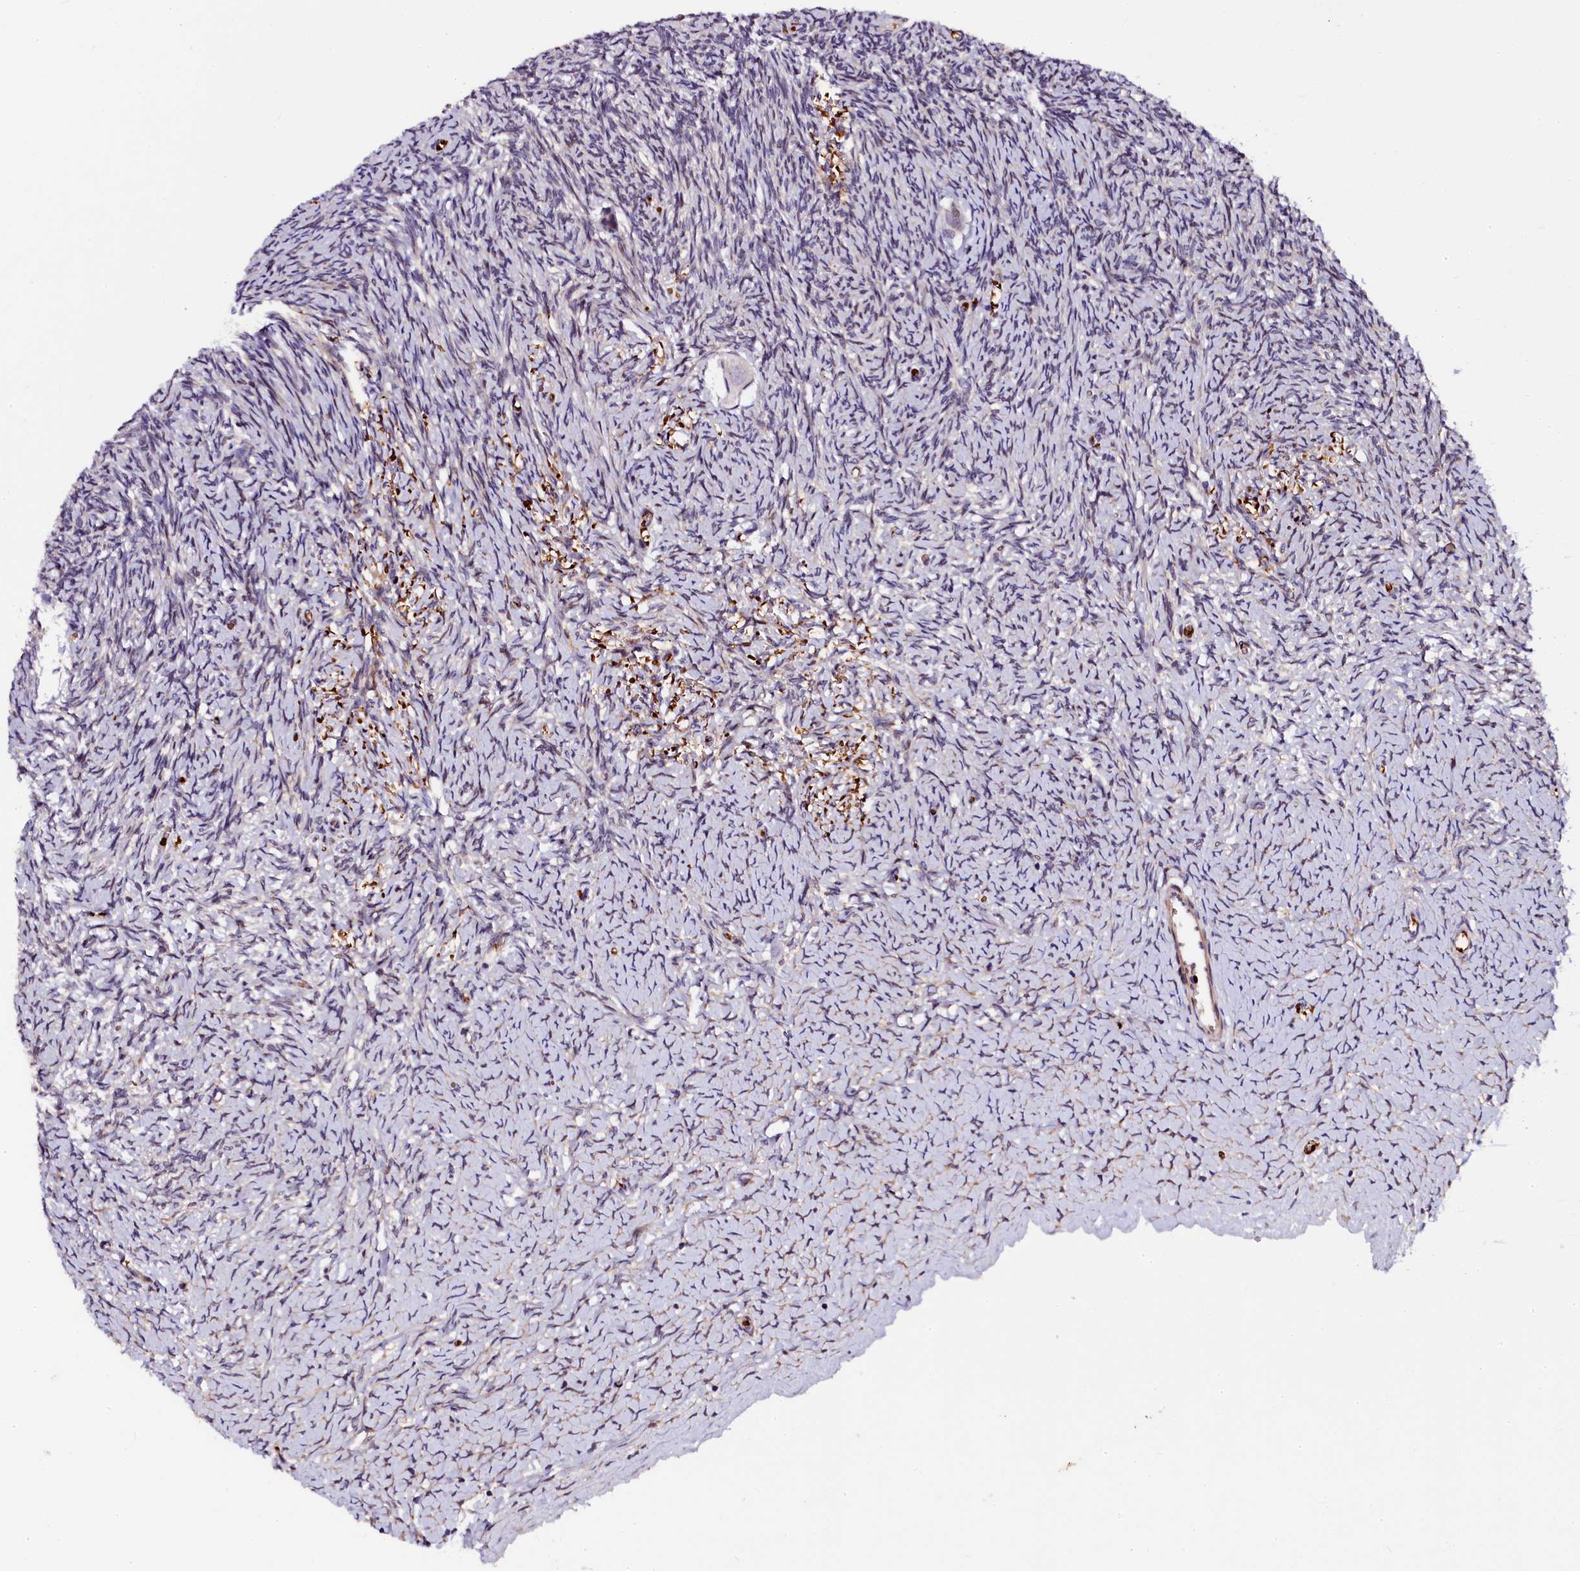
{"staining": {"intensity": "negative", "quantity": "none", "location": "none"}, "tissue": "ovary", "cell_type": "Follicle cells", "image_type": "normal", "snomed": [{"axis": "morphology", "description": "Normal tissue, NOS"}, {"axis": "topography", "description": "Ovary"}], "caption": "Immunohistochemistry histopathology image of unremarkable ovary: human ovary stained with DAB (3,3'-diaminobenzidine) shows no significant protein expression in follicle cells.", "gene": "CTDSPL2", "patient": {"sex": "female", "age": 39}}